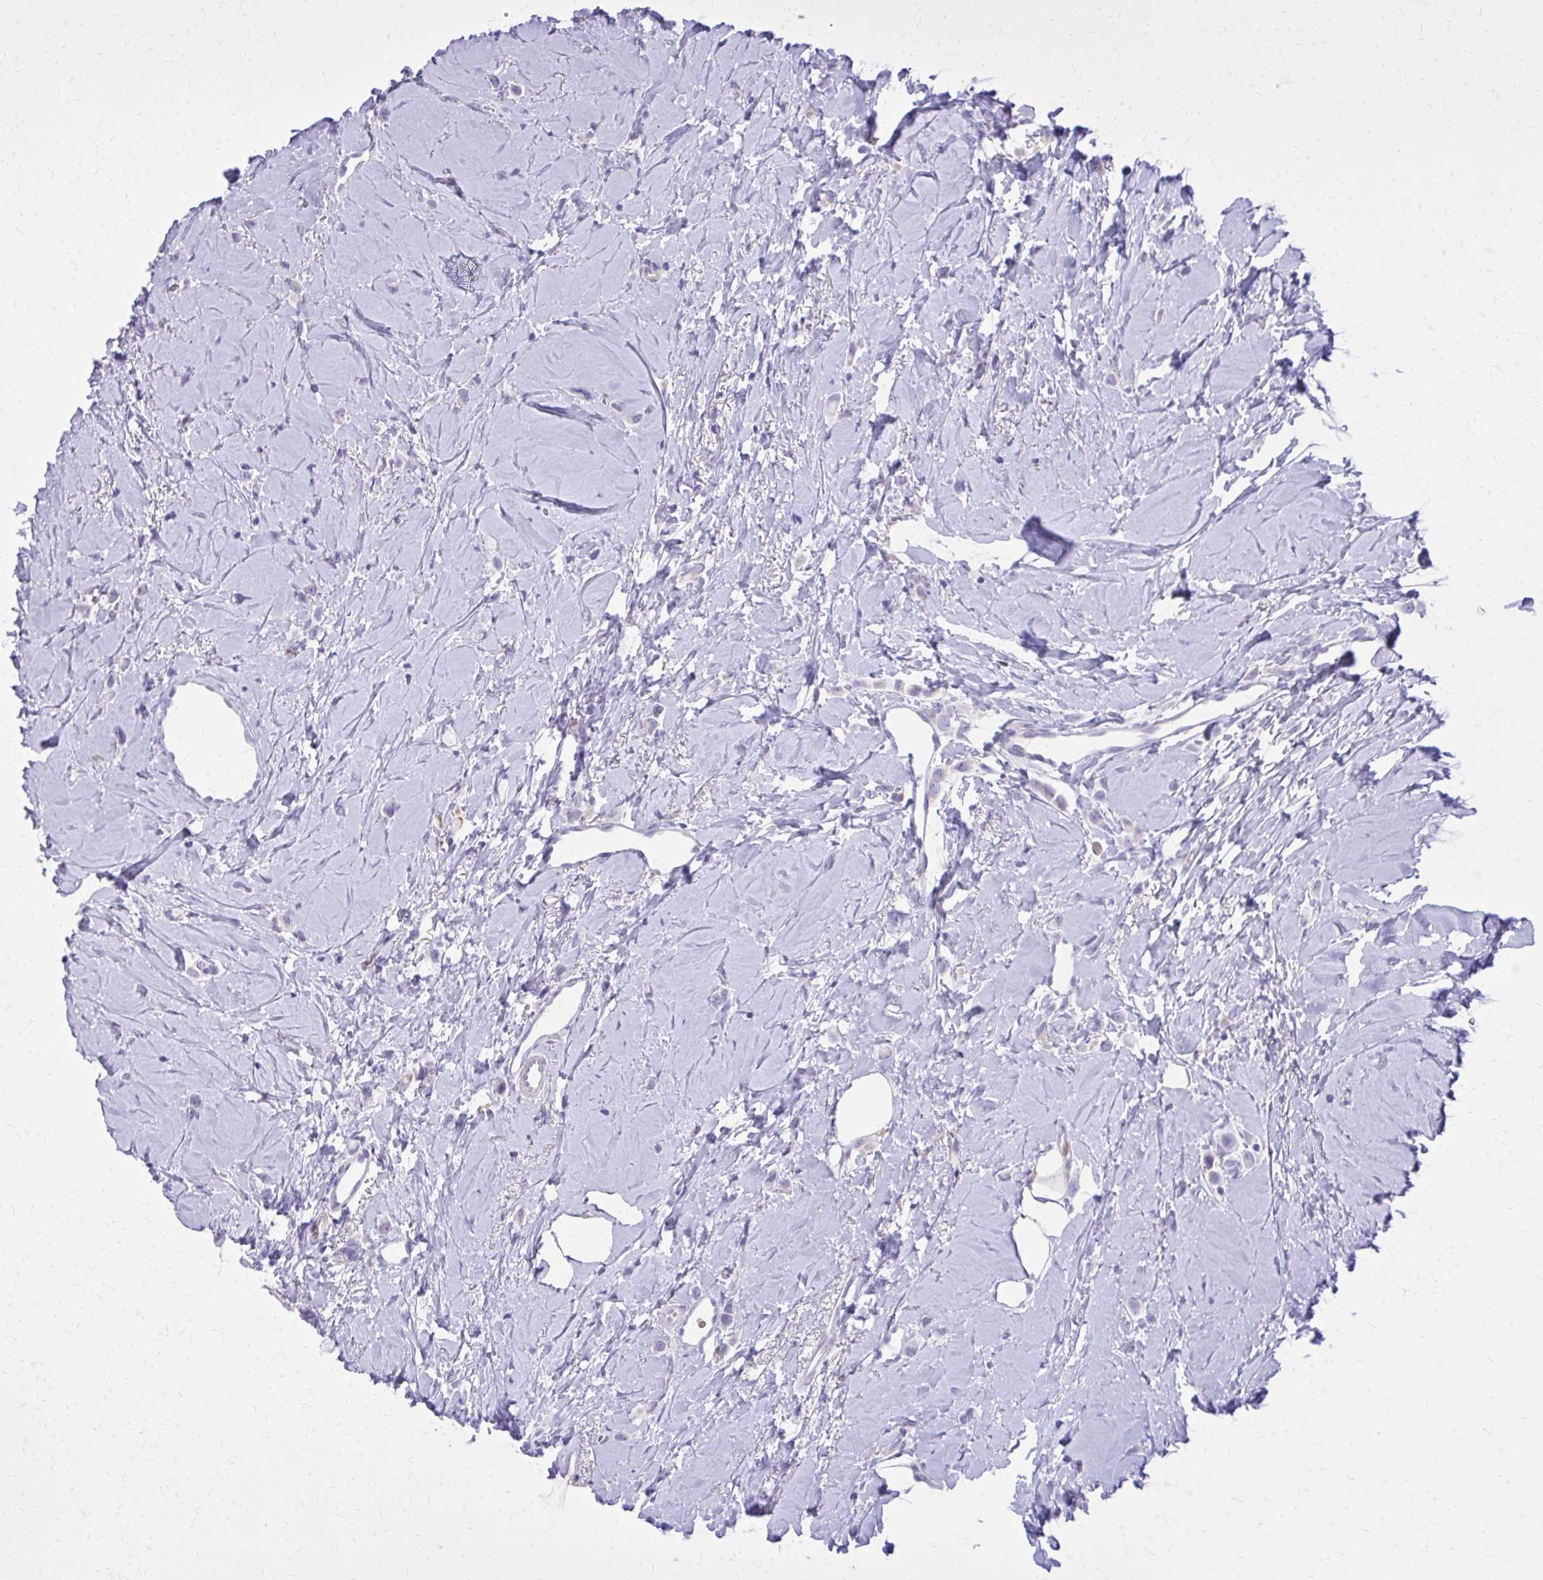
{"staining": {"intensity": "negative", "quantity": "none", "location": "none"}, "tissue": "breast cancer", "cell_type": "Tumor cells", "image_type": "cancer", "snomed": [{"axis": "morphology", "description": "Lobular carcinoma"}, {"axis": "topography", "description": "Breast"}], "caption": "This is an immunohistochemistry (IHC) image of breast cancer. There is no expression in tumor cells.", "gene": "CAT", "patient": {"sex": "female", "age": 66}}